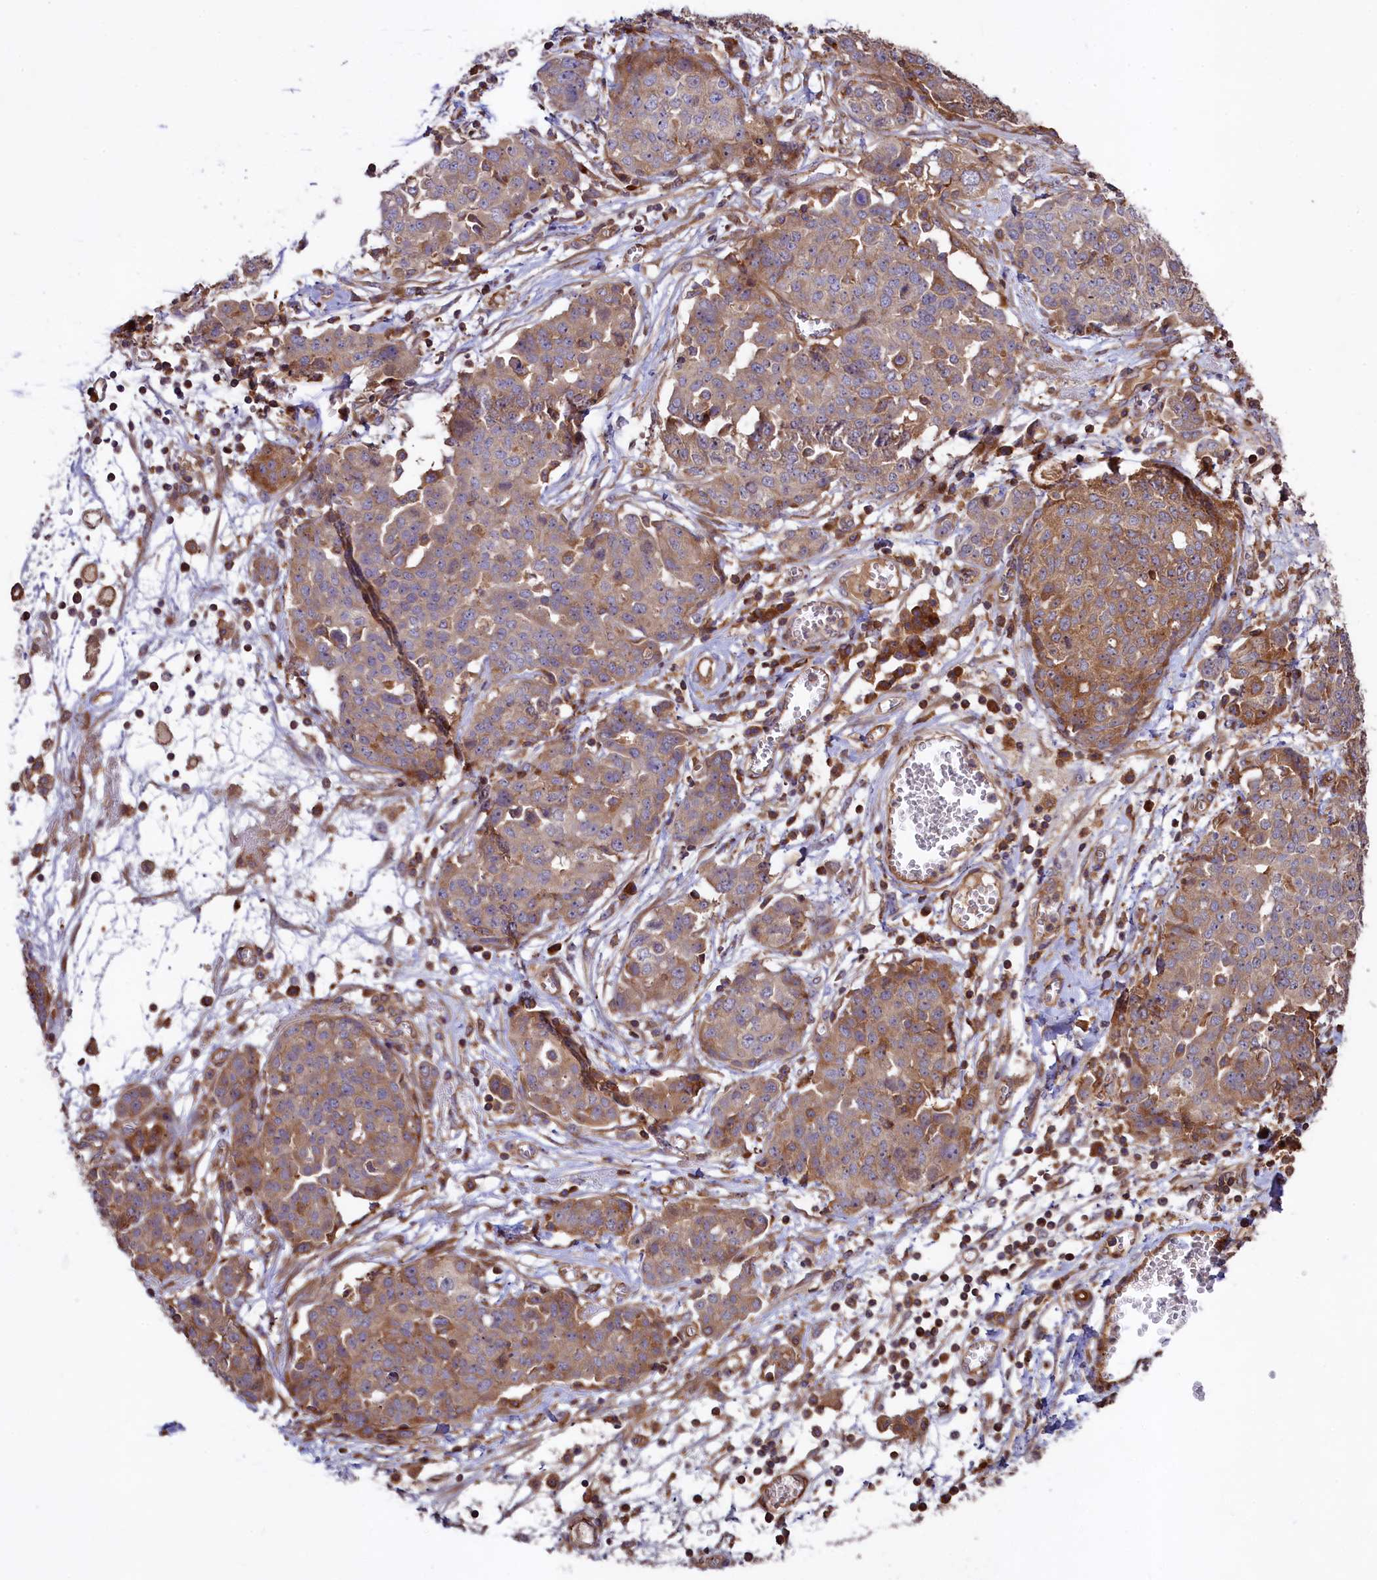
{"staining": {"intensity": "moderate", "quantity": ">75%", "location": "cytoplasmic/membranous"}, "tissue": "ovarian cancer", "cell_type": "Tumor cells", "image_type": "cancer", "snomed": [{"axis": "morphology", "description": "Cystadenocarcinoma, serous, NOS"}, {"axis": "topography", "description": "Soft tissue"}, {"axis": "topography", "description": "Ovary"}], "caption": "DAB (3,3'-diaminobenzidine) immunohistochemical staining of human ovarian serous cystadenocarcinoma reveals moderate cytoplasmic/membranous protein expression in about >75% of tumor cells.", "gene": "KLHDC4", "patient": {"sex": "female", "age": 57}}